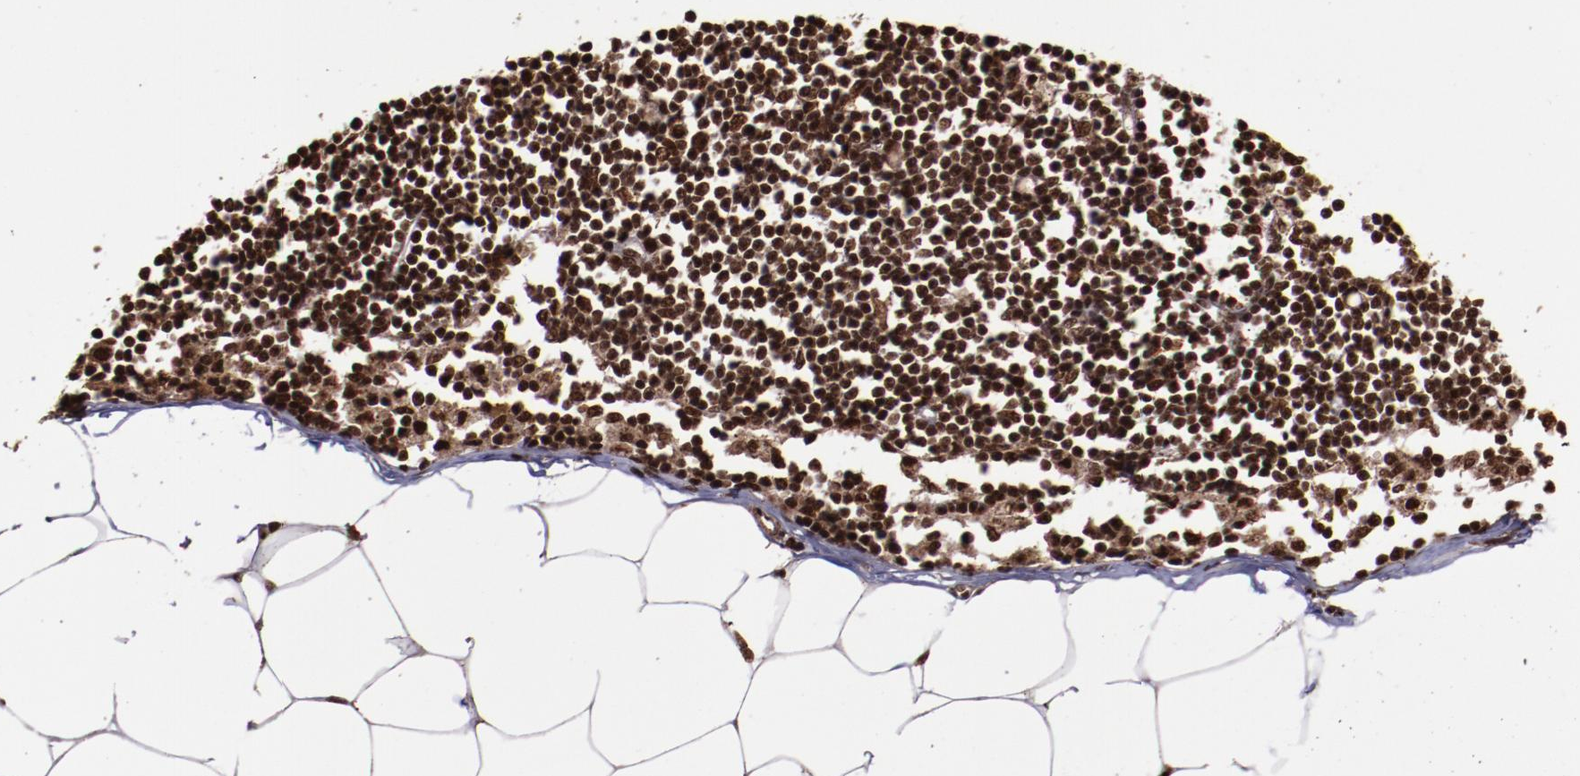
{"staining": {"intensity": "strong", "quantity": ">75%", "location": "nuclear"}, "tissue": "adipose tissue", "cell_type": "Adipocytes", "image_type": "normal", "snomed": [{"axis": "morphology", "description": "Normal tissue, NOS"}, {"axis": "morphology", "description": "Adenocarcinoma, NOS"}, {"axis": "topography", "description": "Colon"}, {"axis": "topography", "description": "Peripheral nerve tissue"}], "caption": "The immunohistochemical stain labels strong nuclear expression in adipocytes of benign adipose tissue. (DAB (3,3'-diaminobenzidine) IHC with brightfield microscopy, high magnification).", "gene": "SNW1", "patient": {"sex": "male", "age": 14}}